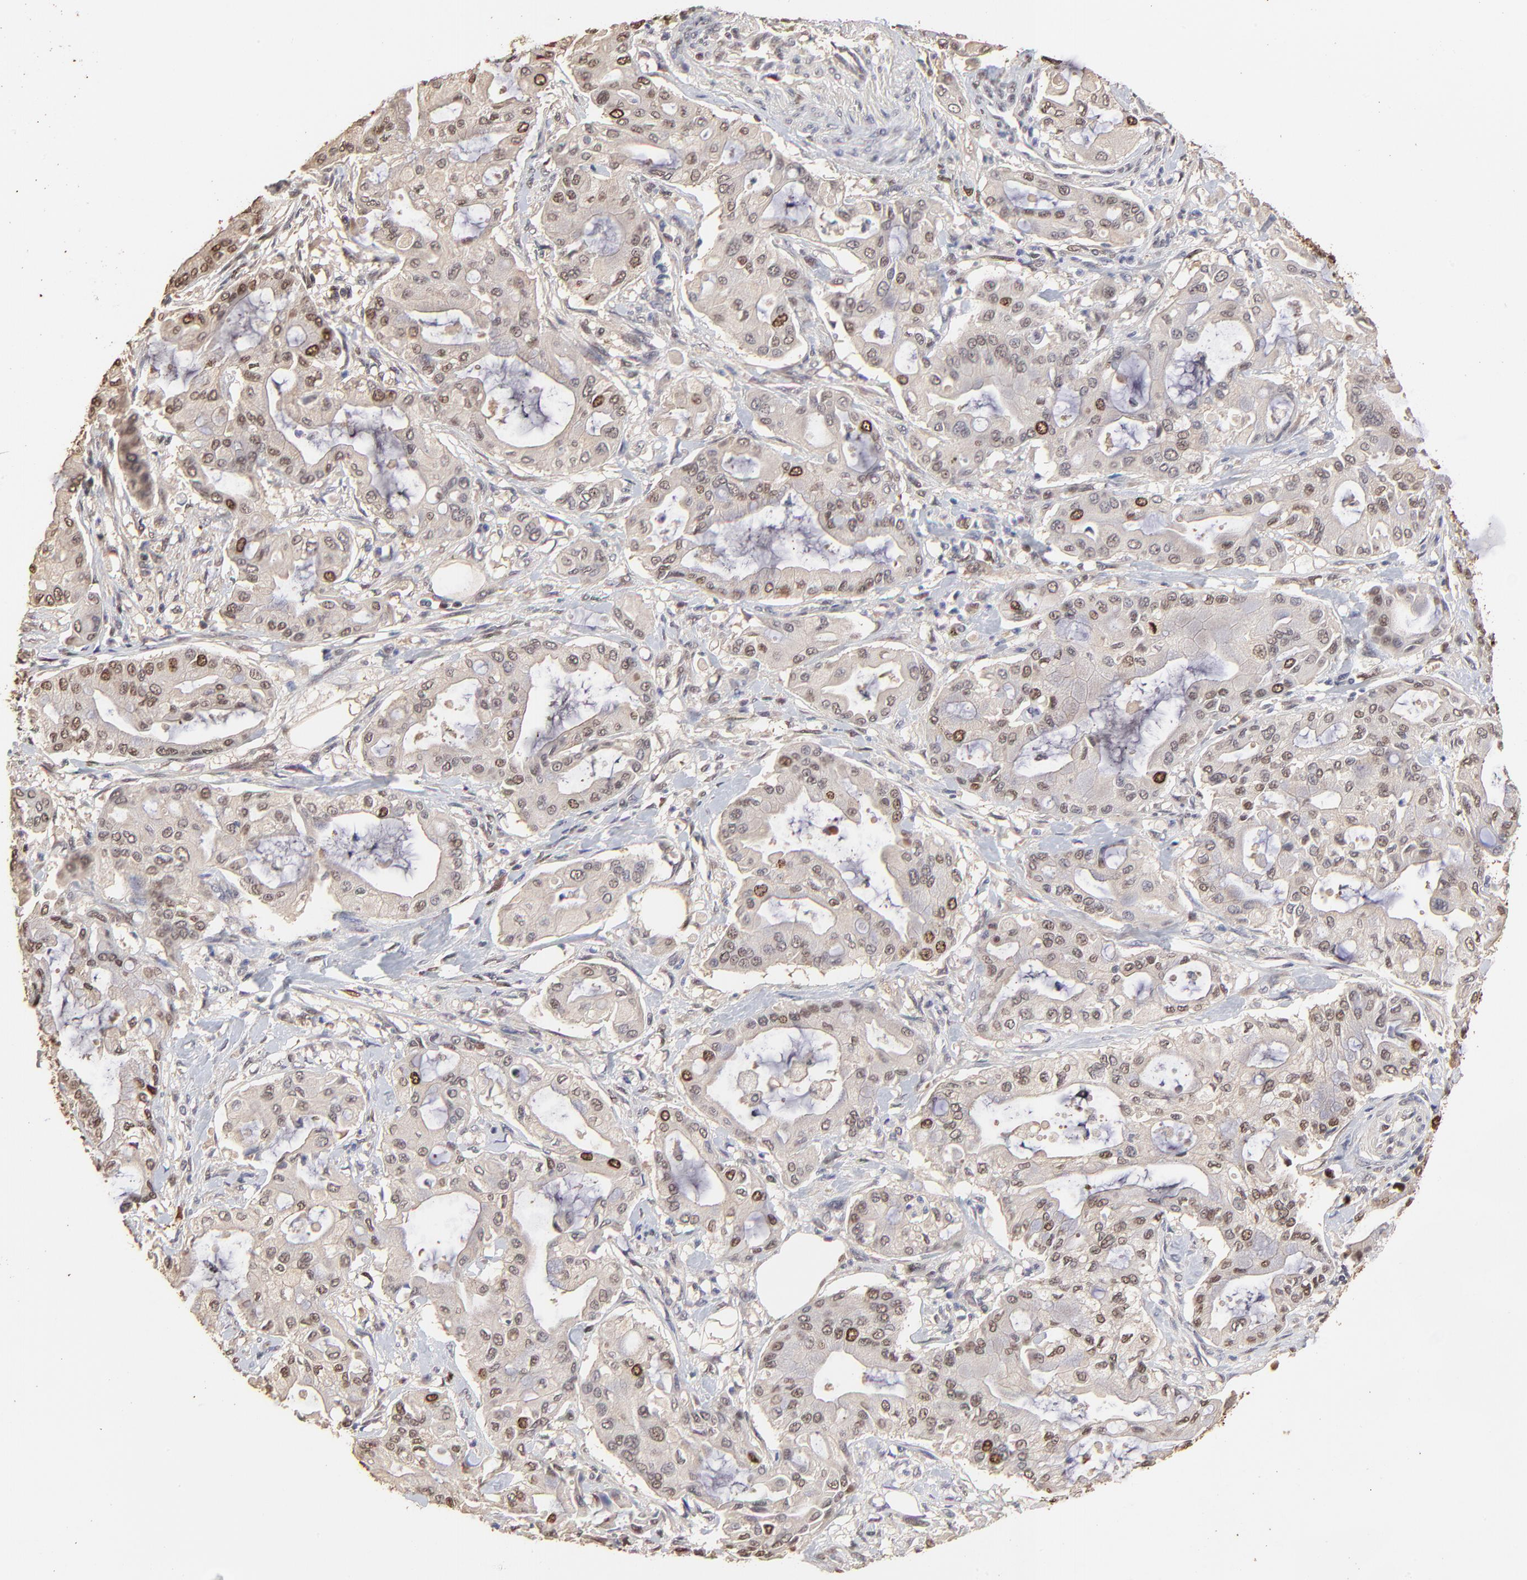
{"staining": {"intensity": "moderate", "quantity": "25%-75%", "location": "nuclear"}, "tissue": "pancreatic cancer", "cell_type": "Tumor cells", "image_type": "cancer", "snomed": [{"axis": "morphology", "description": "Adenocarcinoma, NOS"}, {"axis": "morphology", "description": "Adenocarcinoma, metastatic, NOS"}, {"axis": "topography", "description": "Lymph node"}, {"axis": "topography", "description": "Pancreas"}, {"axis": "topography", "description": "Duodenum"}], "caption": "Protein expression analysis of pancreatic cancer exhibits moderate nuclear expression in about 25%-75% of tumor cells.", "gene": "BIRC5", "patient": {"sex": "female", "age": 64}}